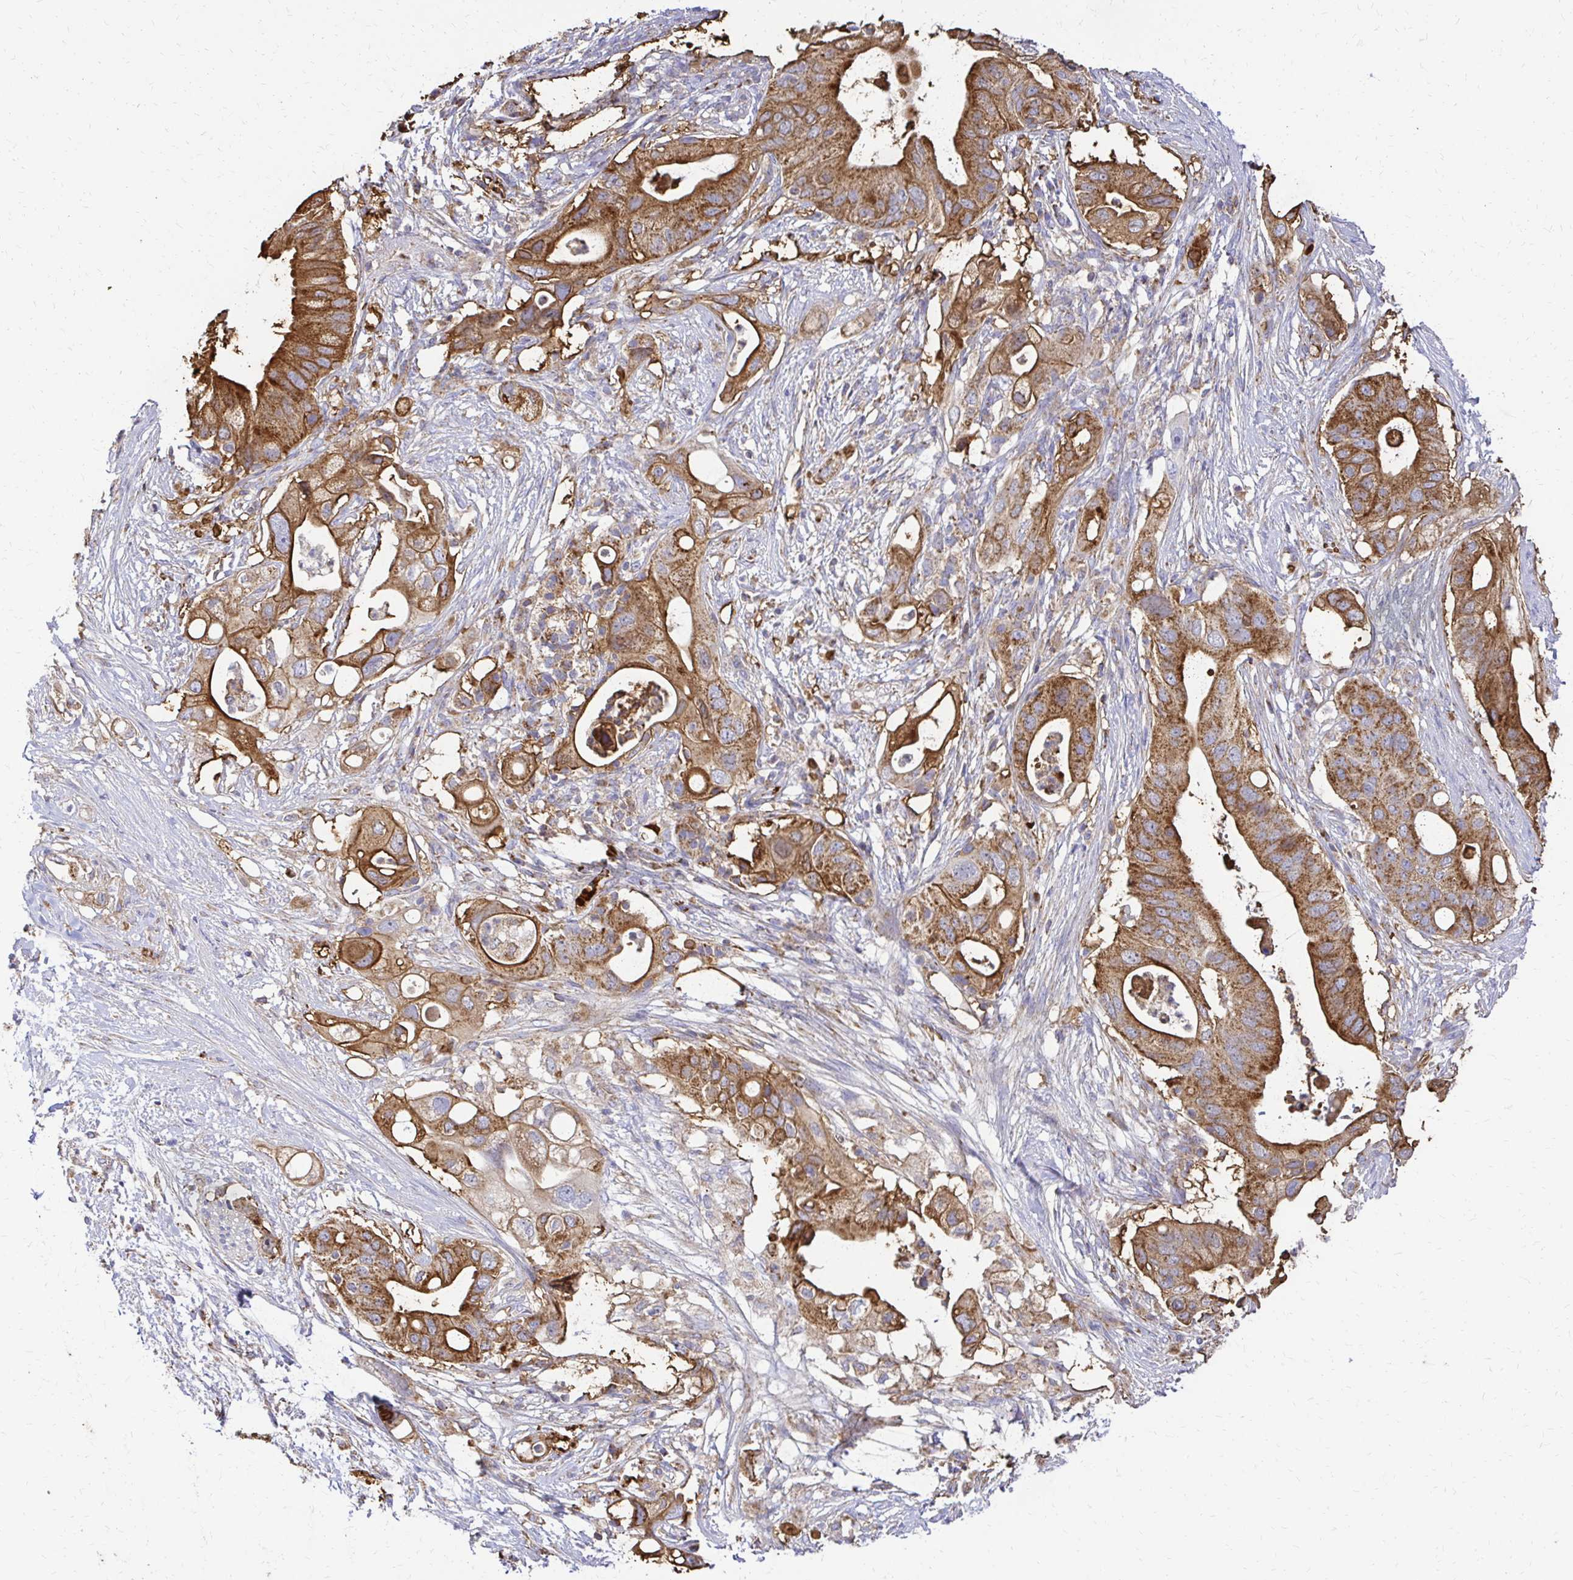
{"staining": {"intensity": "moderate", "quantity": ">75%", "location": "cytoplasmic/membranous"}, "tissue": "pancreatic cancer", "cell_type": "Tumor cells", "image_type": "cancer", "snomed": [{"axis": "morphology", "description": "Adenocarcinoma, NOS"}, {"axis": "topography", "description": "Pancreas"}], "caption": "The micrograph shows immunohistochemical staining of adenocarcinoma (pancreatic). There is moderate cytoplasmic/membranous staining is present in approximately >75% of tumor cells.", "gene": "MRPL13", "patient": {"sex": "female", "age": 72}}